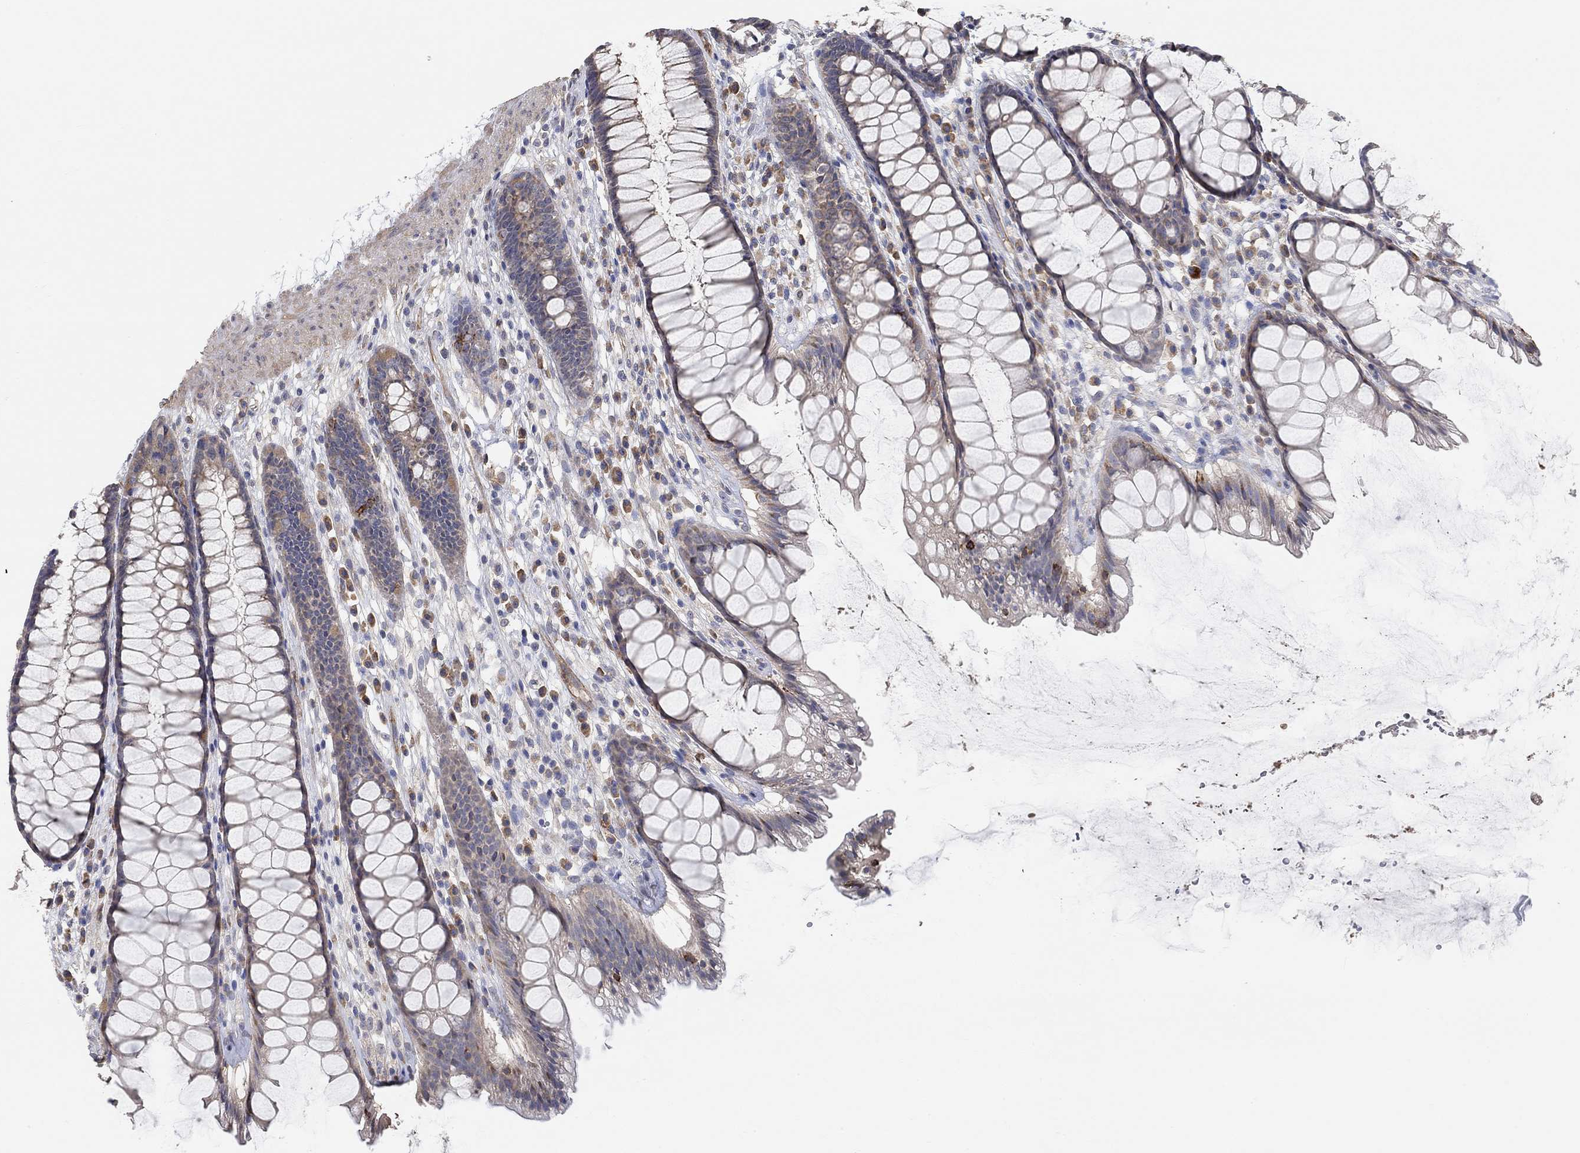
{"staining": {"intensity": "weak", "quantity": "<25%", "location": "cytoplasmic/membranous"}, "tissue": "rectum", "cell_type": "Glandular cells", "image_type": "normal", "snomed": [{"axis": "morphology", "description": "Normal tissue, NOS"}, {"axis": "topography", "description": "Rectum"}], "caption": "Immunohistochemistry (IHC) image of normal rectum: rectum stained with DAB (3,3'-diaminobenzidine) exhibits no significant protein expression in glandular cells. (Stains: DAB immunohistochemistry (IHC) with hematoxylin counter stain, Microscopy: brightfield microscopy at high magnification).", "gene": "SYT16", "patient": {"sex": "male", "age": 72}}